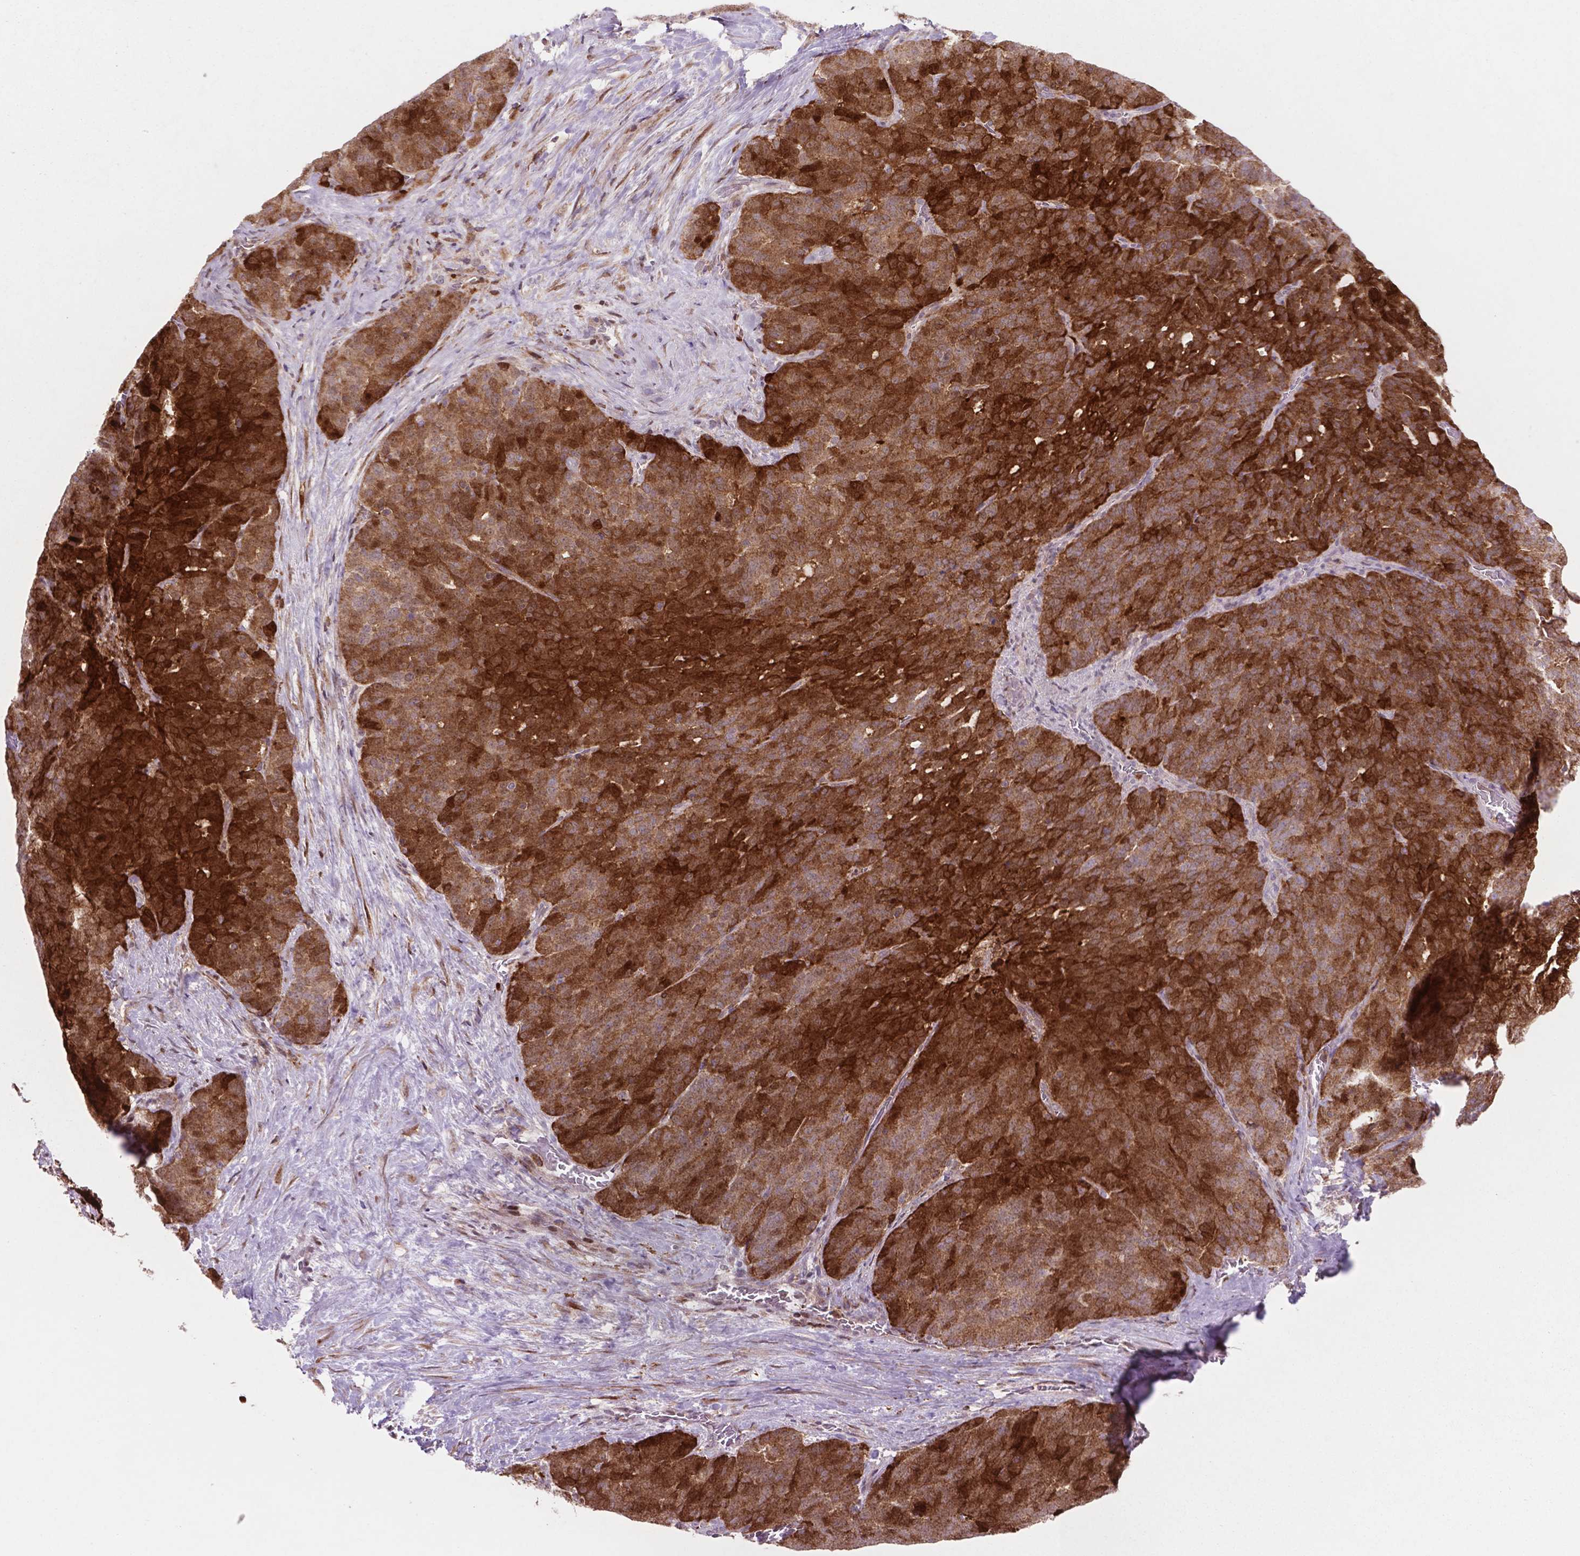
{"staining": {"intensity": "strong", "quantity": ">75%", "location": "cytoplasmic/membranous"}, "tissue": "liver cancer", "cell_type": "Tumor cells", "image_type": "cancer", "snomed": [{"axis": "morphology", "description": "Cholangiocarcinoma"}, {"axis": "topography", "description": "Liver"}], "caption": "Human cholangiocarcinoma (liver) stained for a protein (brown) demonstrates strong cytoplasmic/membranous positive staining in about >75% of tumor cells.", "gene": "LDHA", "patient": {"sex": "female", "age": 47}}